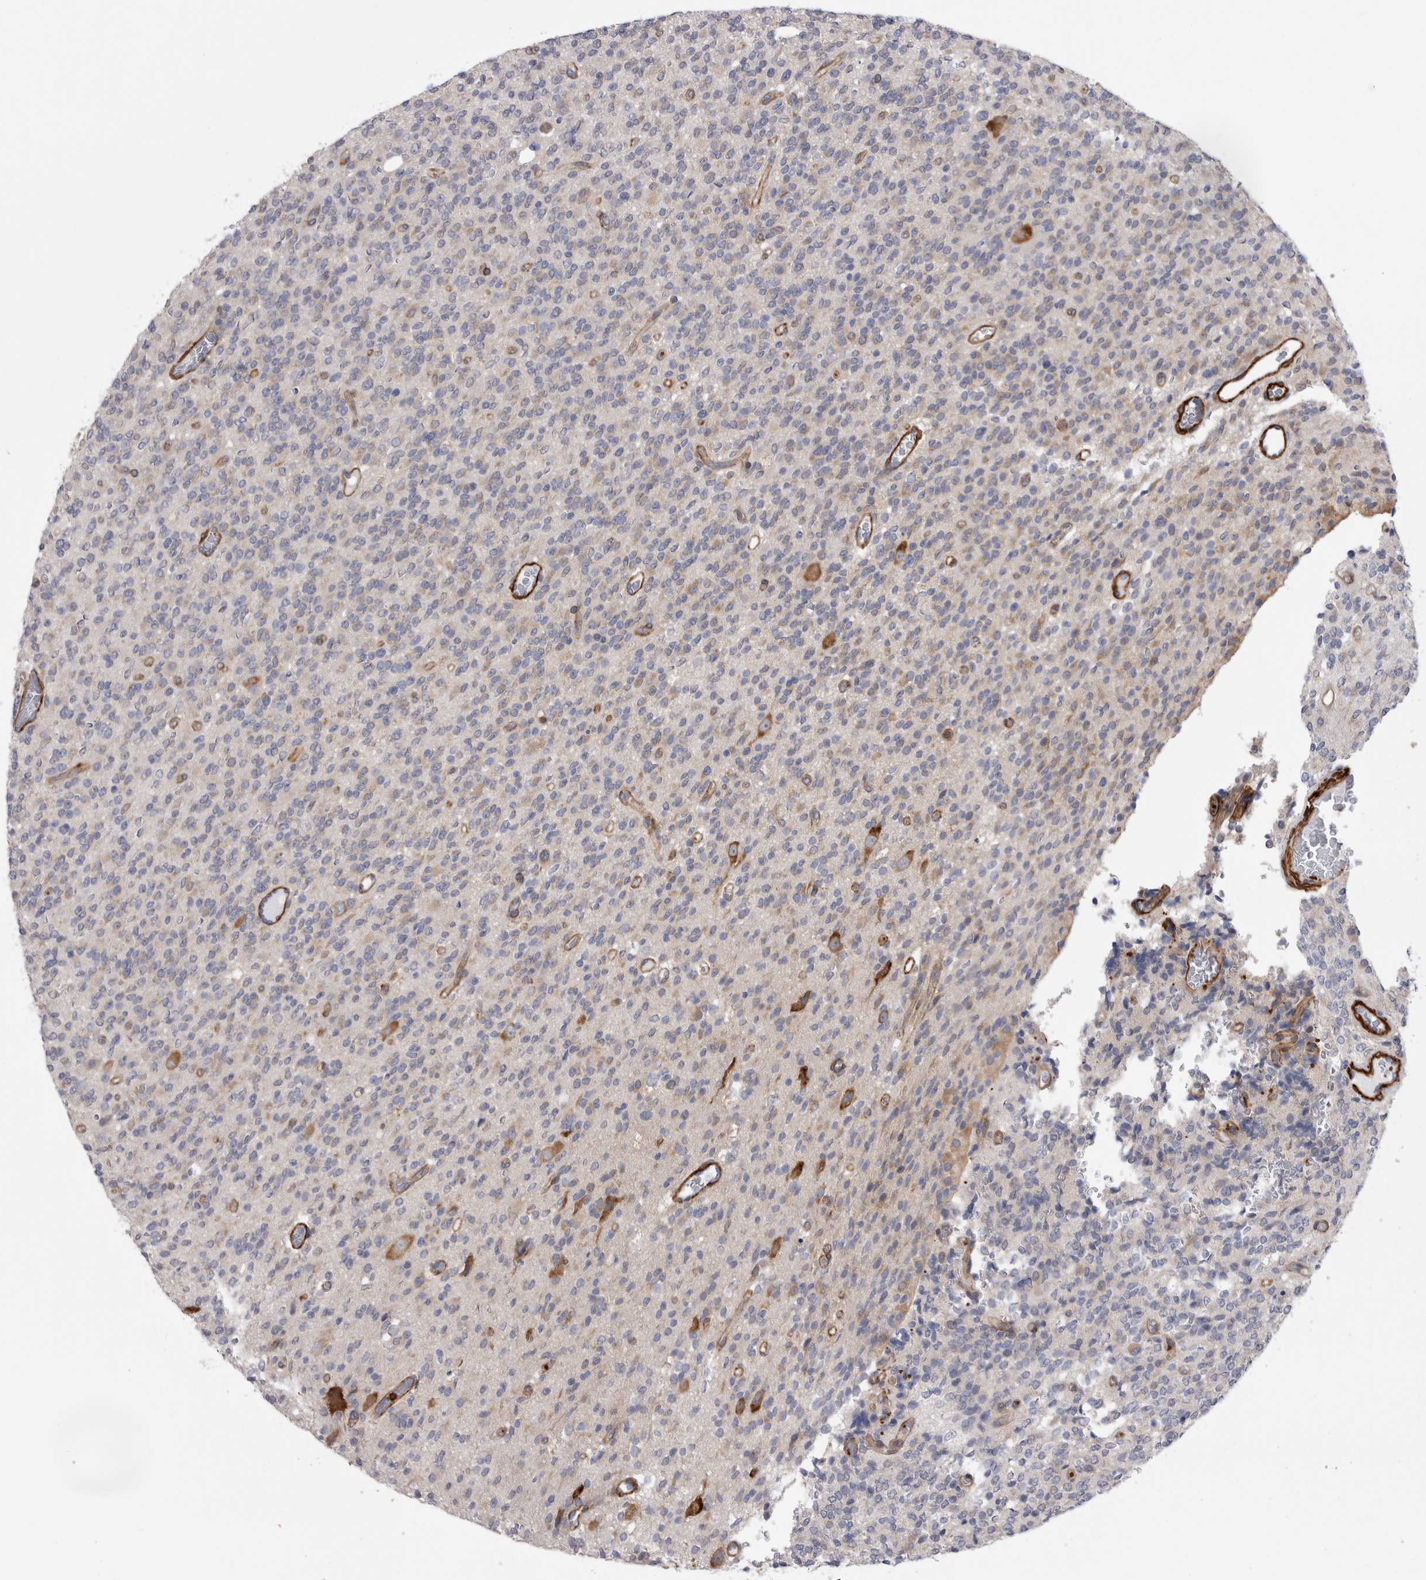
{"staining": {"intensity": "negative", "quantity": "none", "location": "none"}, "tissue": "glioma", "cell_type": "Tumor cells", "image_type": "cancer", "snomed": [{"axis": "morphology", "description": "Glioma, malignant, High grade"}, {"axis": "topography", "description": "Brain"}], "caption": "A photomicrograph of malignant glioma (high-grade) stained for a protein displays no brown staining in tumor cells.", "gene": "EPRS1", "patient": {"sex": "male", "age": 34}}